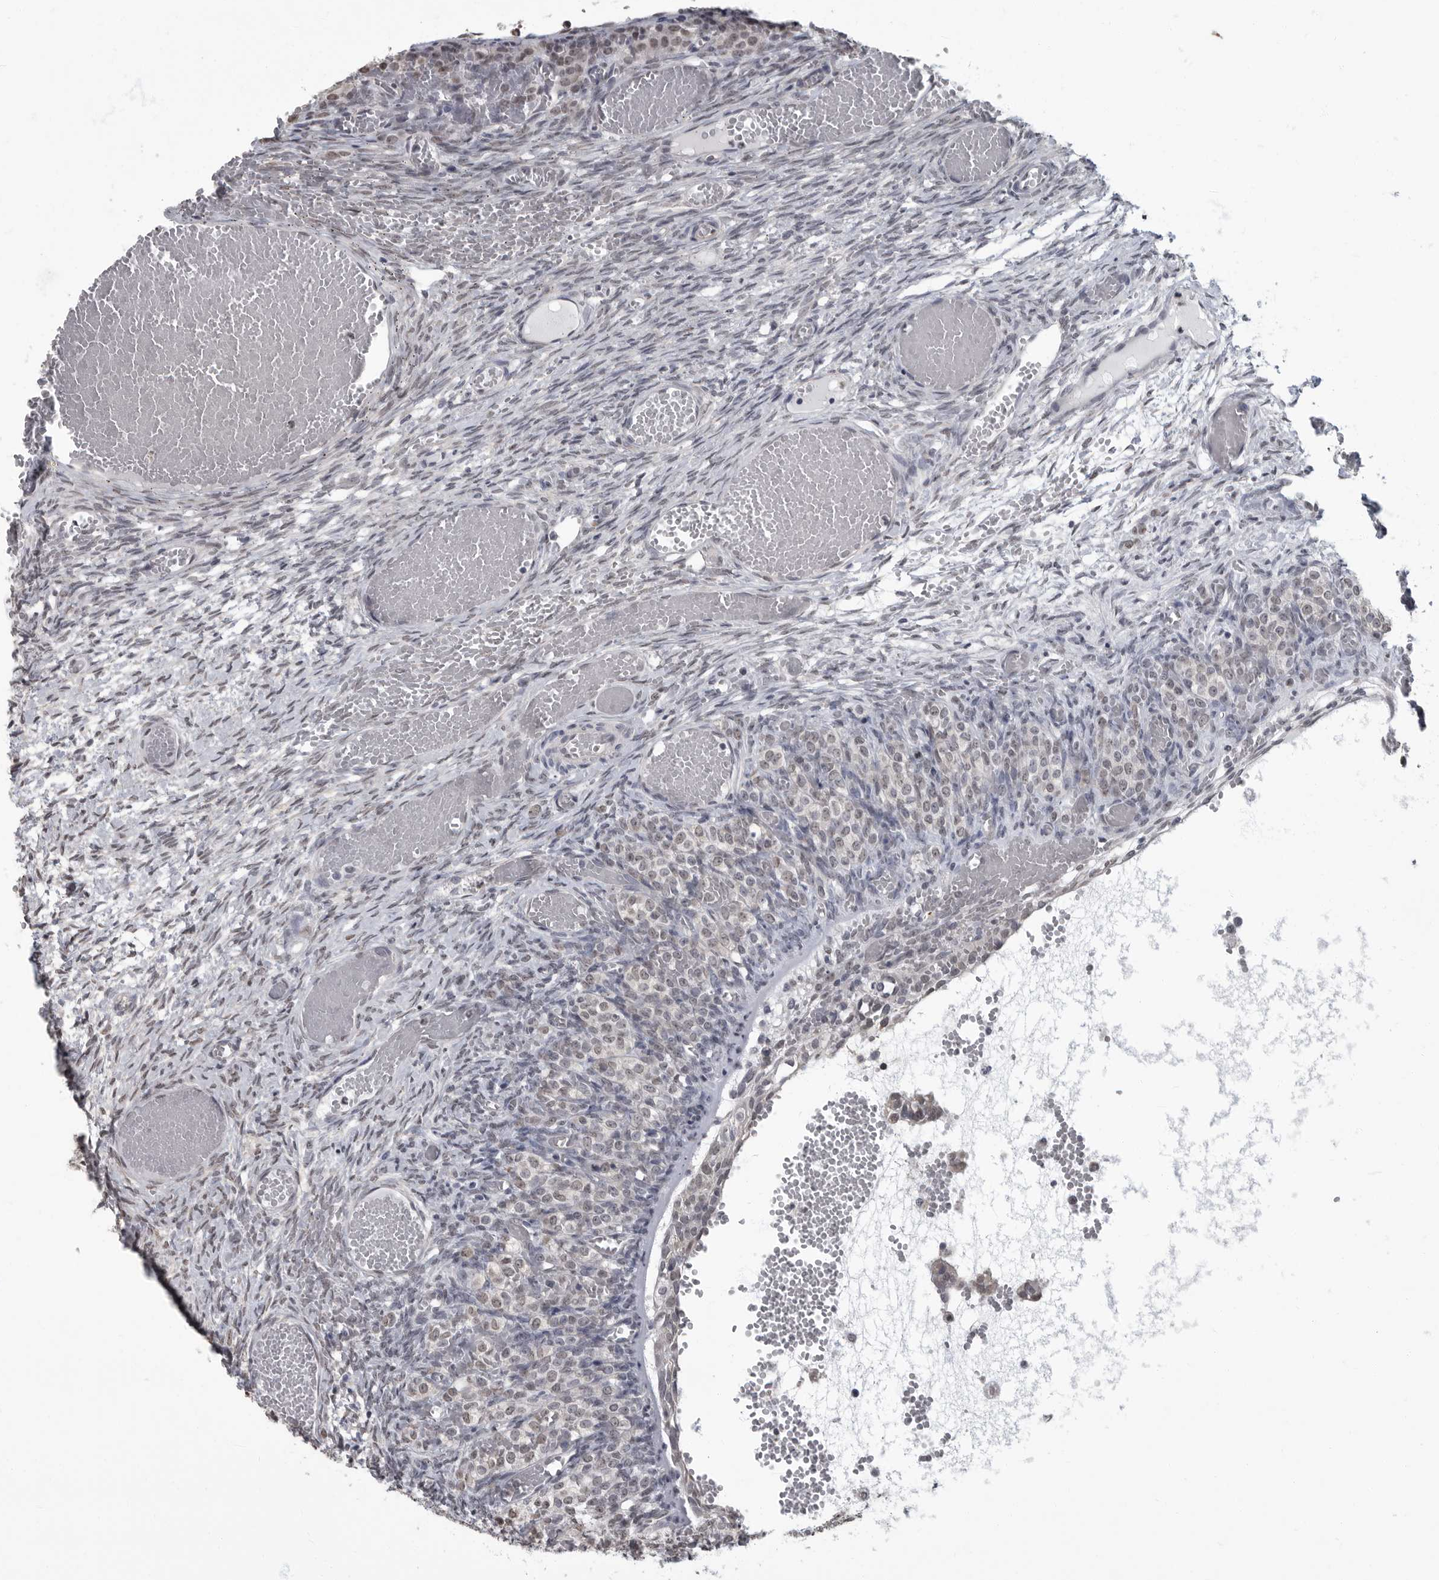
{"staining": {"intensity": "weak", "quantity": "25%-75%", "location": "nuclear"}, "tissue": "ovary", "cell_type": "Follicle cells", "image_type": "normal", "snomed": [{"axis": "morphology", "description": "Adenocarcinoma, NOS"}, {"axis": "topography", "description": "Endometrium"}], "caption": "Protein expression analysis of benign human ovary reveals weak nuclear staining in about 25%-75% of follicle cells.", "gene": "ARHGEF10", "patient": {"sex": "female", "age": 32}}